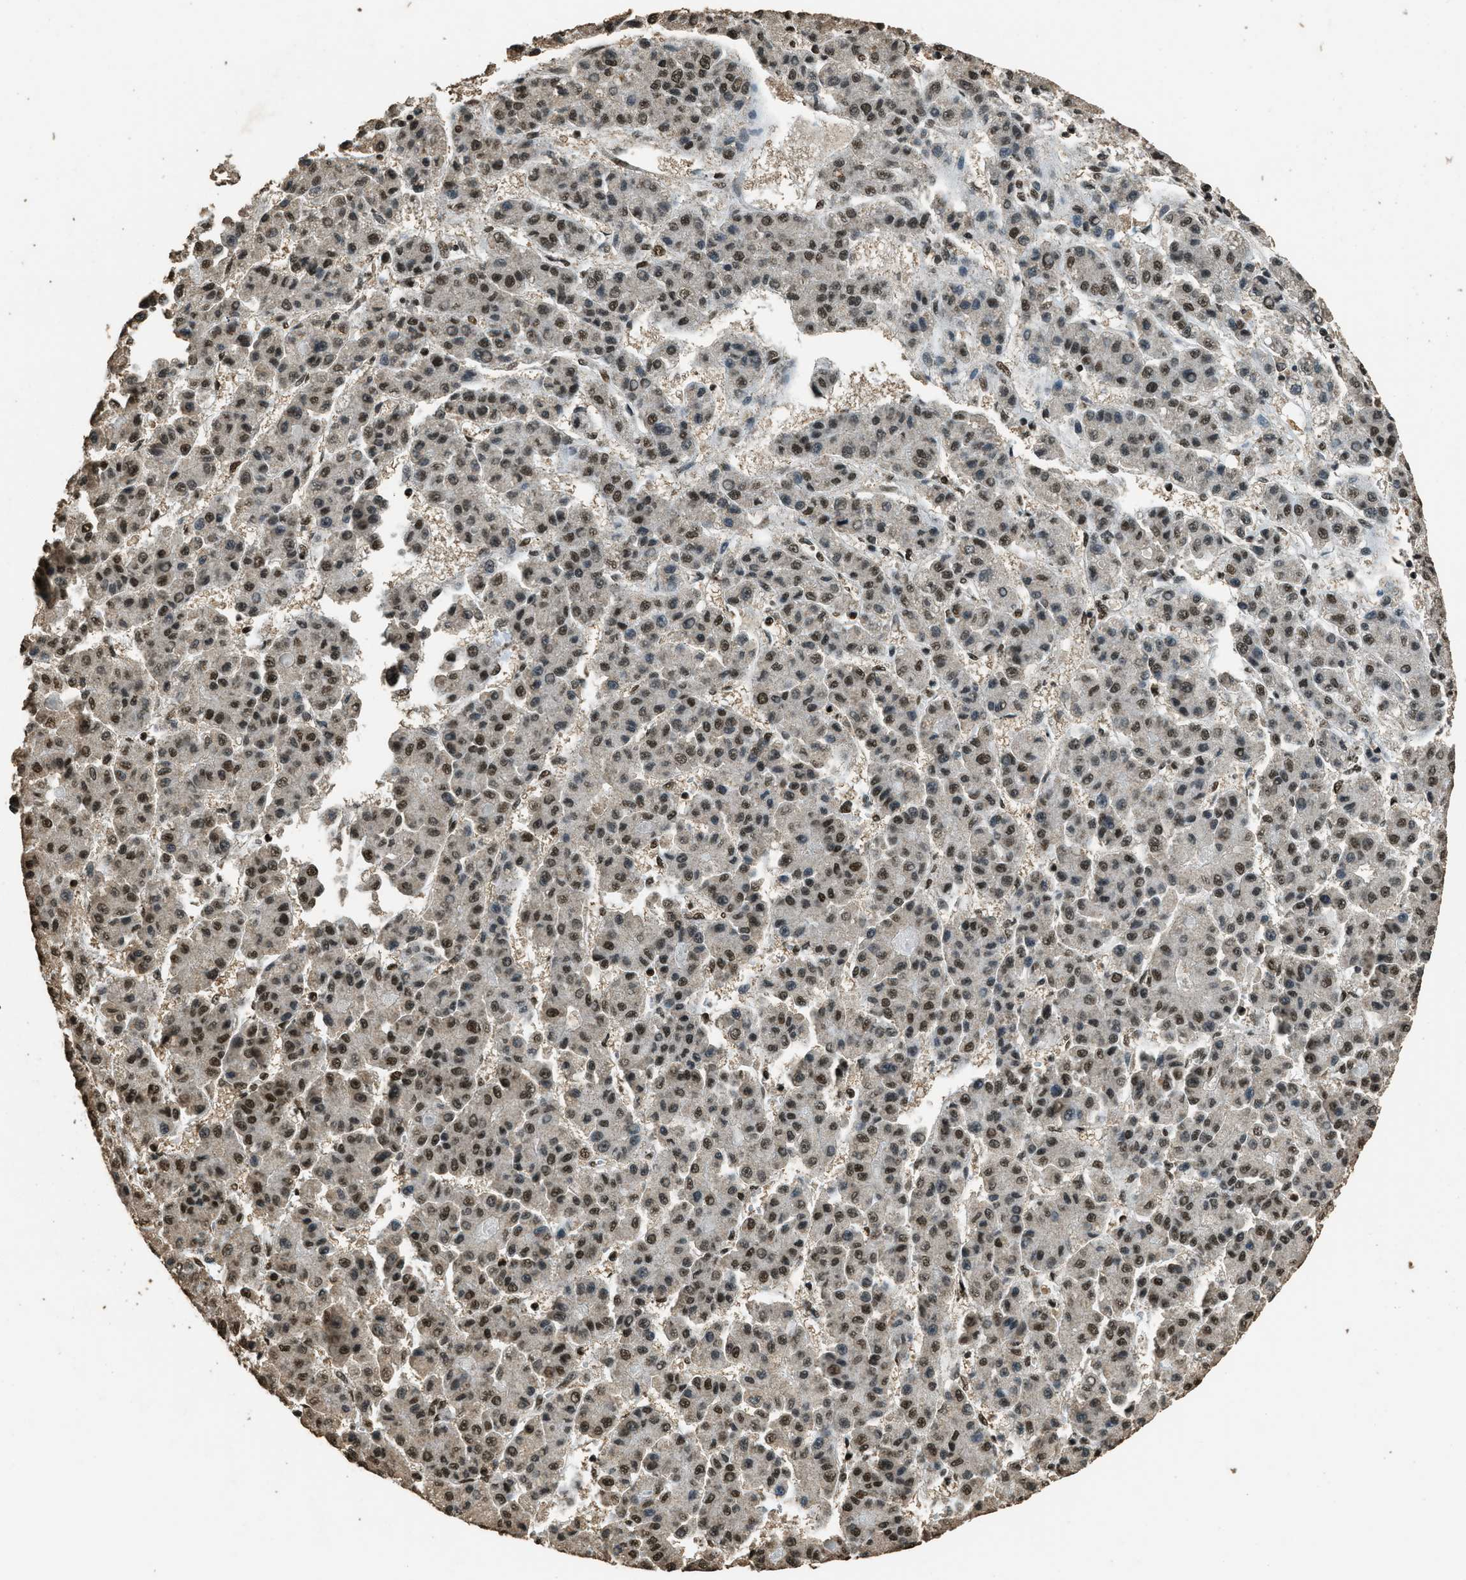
{"staining": {"intensity": "strong", "quantity": ">75%", "location": "nuclear"}, "tissue": "liver cancer", "cell_type": "Tumor cells", "image_type": "cancer", "snomed": [{"axis": "morphology", "description": "Carcinoma, Hepatocellular, NOS"}, {"axis": "topography", "description": "Liver"}], "caption": "Immunohistochemical staining of human liver cancer shows high levels of strong nuclear positivity in about >75% of tumor cells.", "gene": "MYB", "patient": {"sex": "male", "age": 70}}